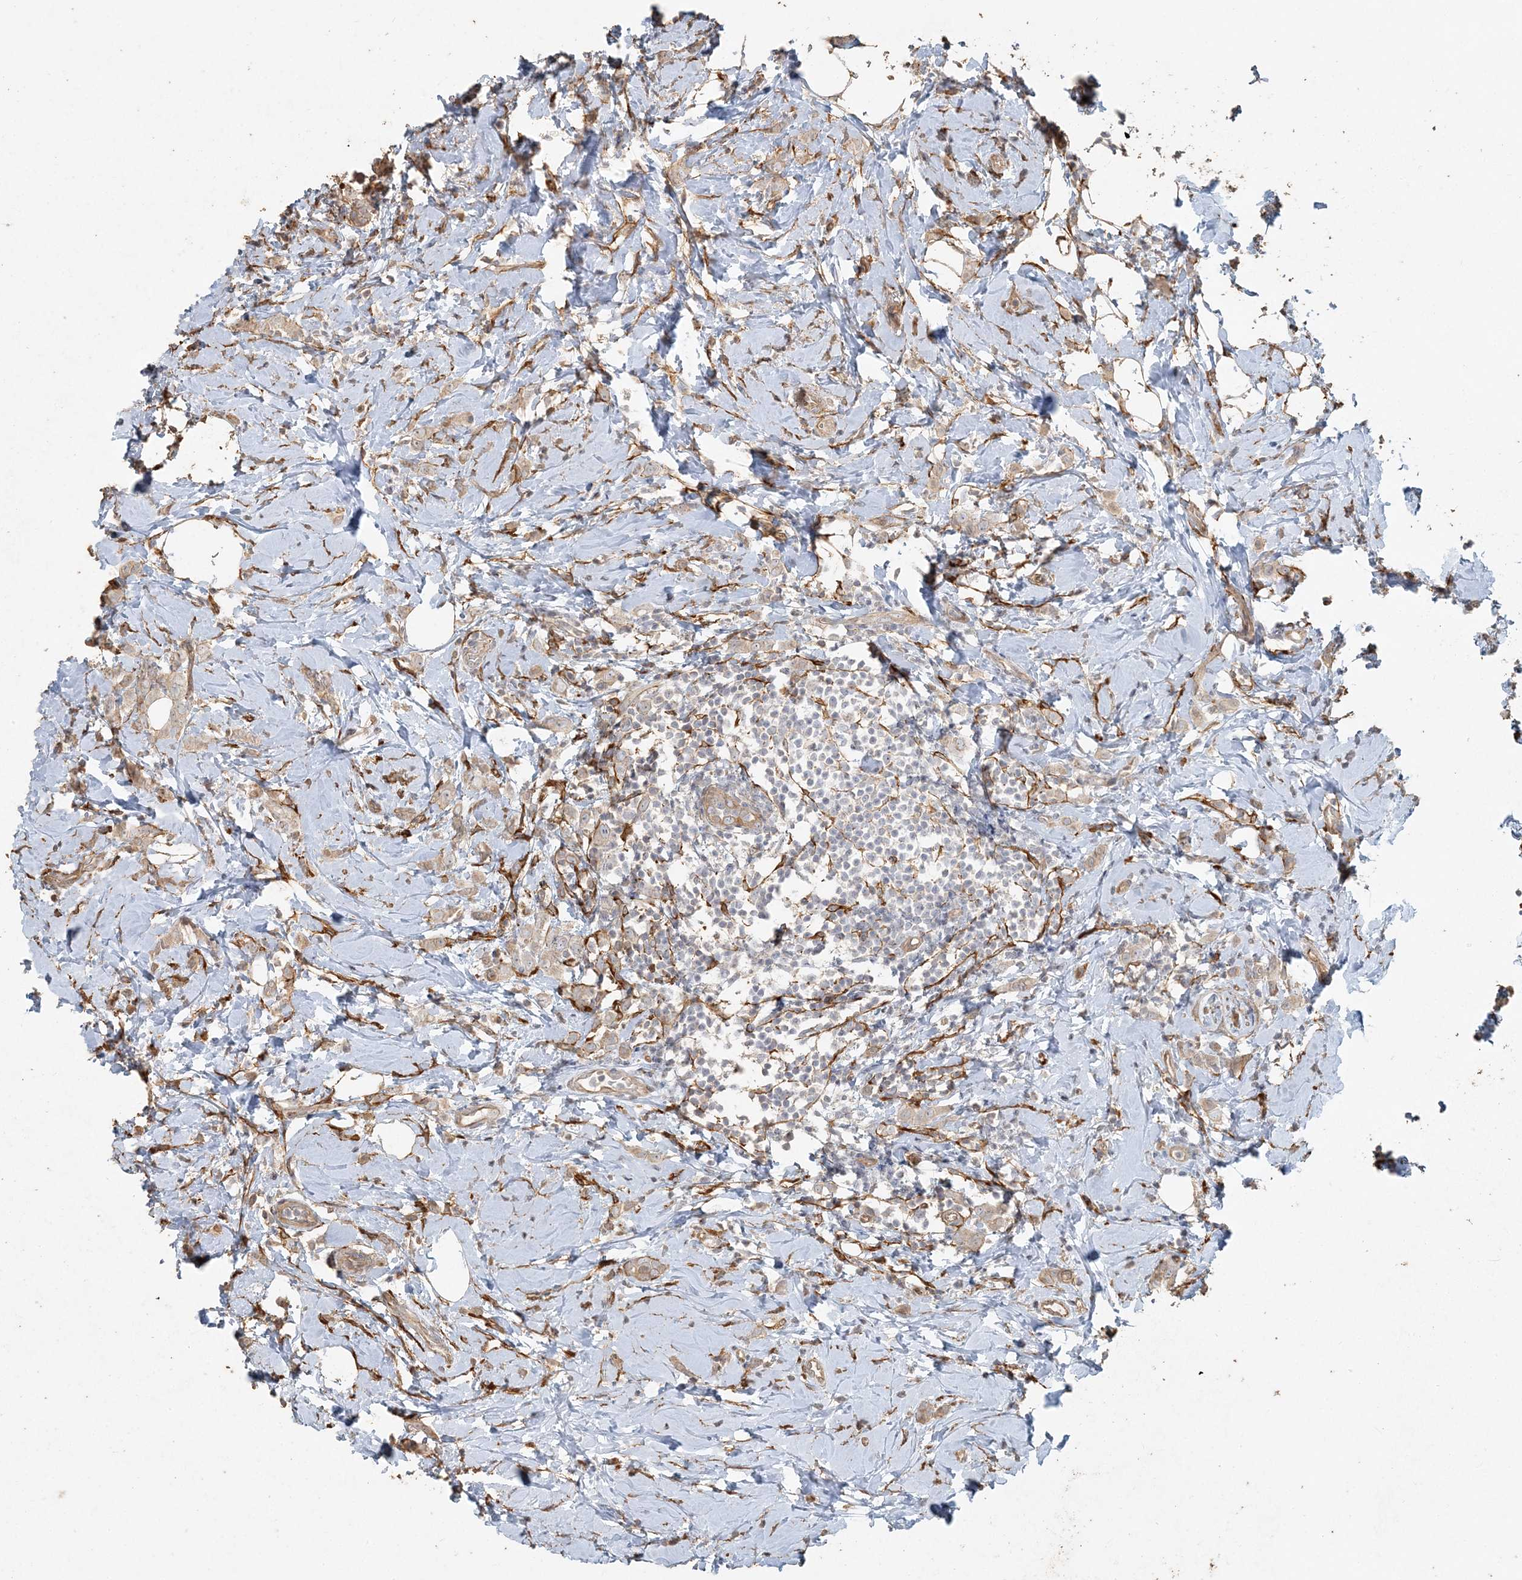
{"staining": {"intensity": "negative", "quantity": "none", "location": "none"}, "tissue": "breast cancer", "cell_type": "Tumor cells", "image_type": "cancer", "snomed": [{"axis": "morphology", "description": "Lobular carcinoma"}, {"axis": "topography", "description": "Breast"}], "caption": "IHC histopathology image of neoplastic tissue: human lobular carcinoma (breast) stained with DAB (3,3'-diaminobenzidine) demonstrates no significant protein positivity in tumor cells. (DAB immunohistochemistry, high magnification).", "gene": "RNF145", "patient": {"sex": "female", "age": 47}}